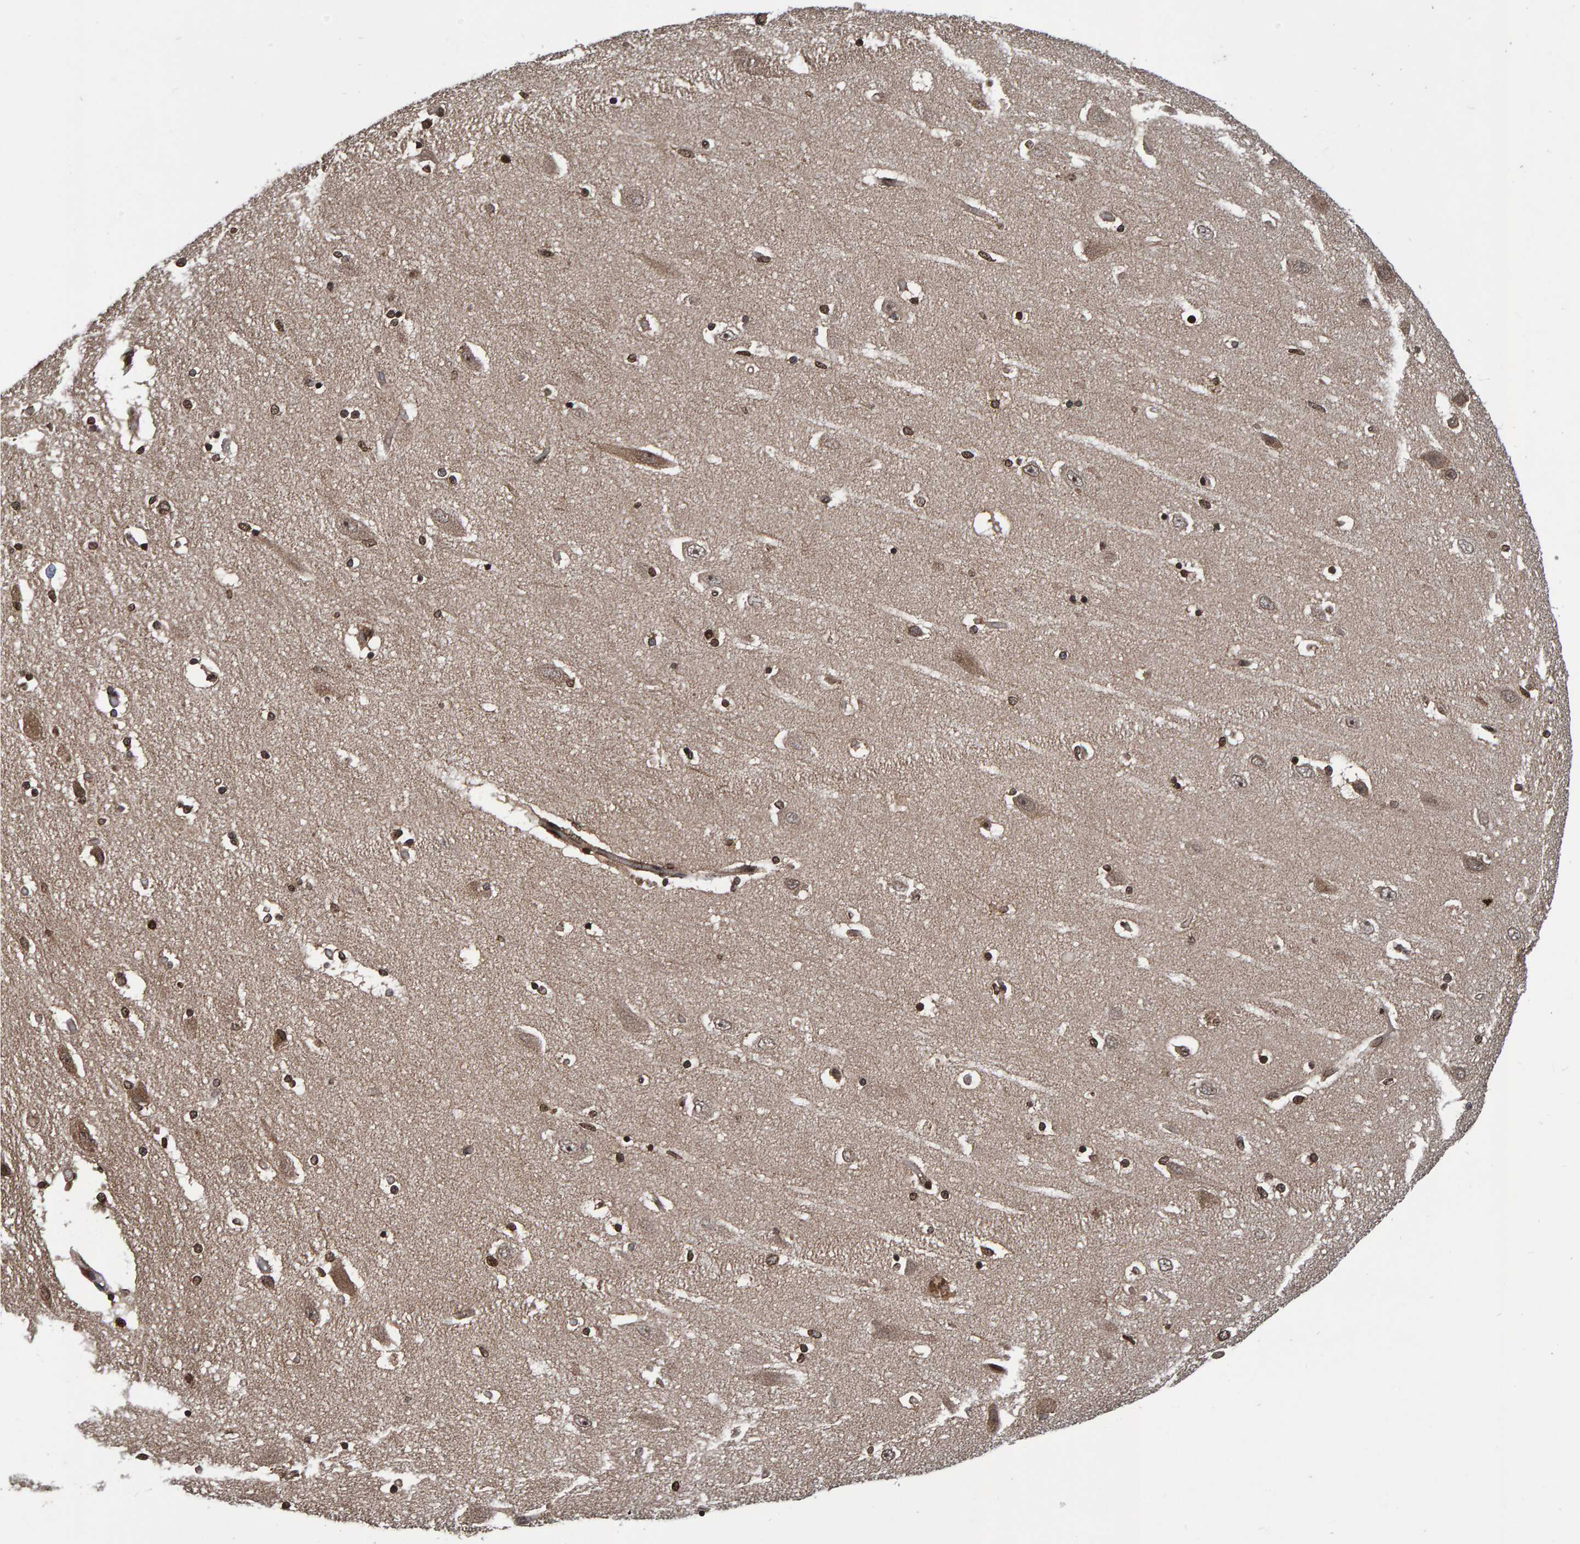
{"staining": {"intensity": "strong", "quantity": ">75%", "location": "cytoplasmic/membranous,nuclear"}, "tissue": "hippocampus", "cell_type": "Glial cells", "image_type": "normal", "snomed": [{"axis": "morphology", "description": "Normal tissue, NOS"}, {"axis": "topography", "description": "Hippocampus"}], "caption": "Immunohistochemistry photomicrograph of normal human hippocampus stained for a protein (brown), which shows high levels of strong cytoplasmic/membranous,nuclear expression in about >75% of glial cells.", "gene": "GAB2", "patient": {"sex": "female", "age": 54}}